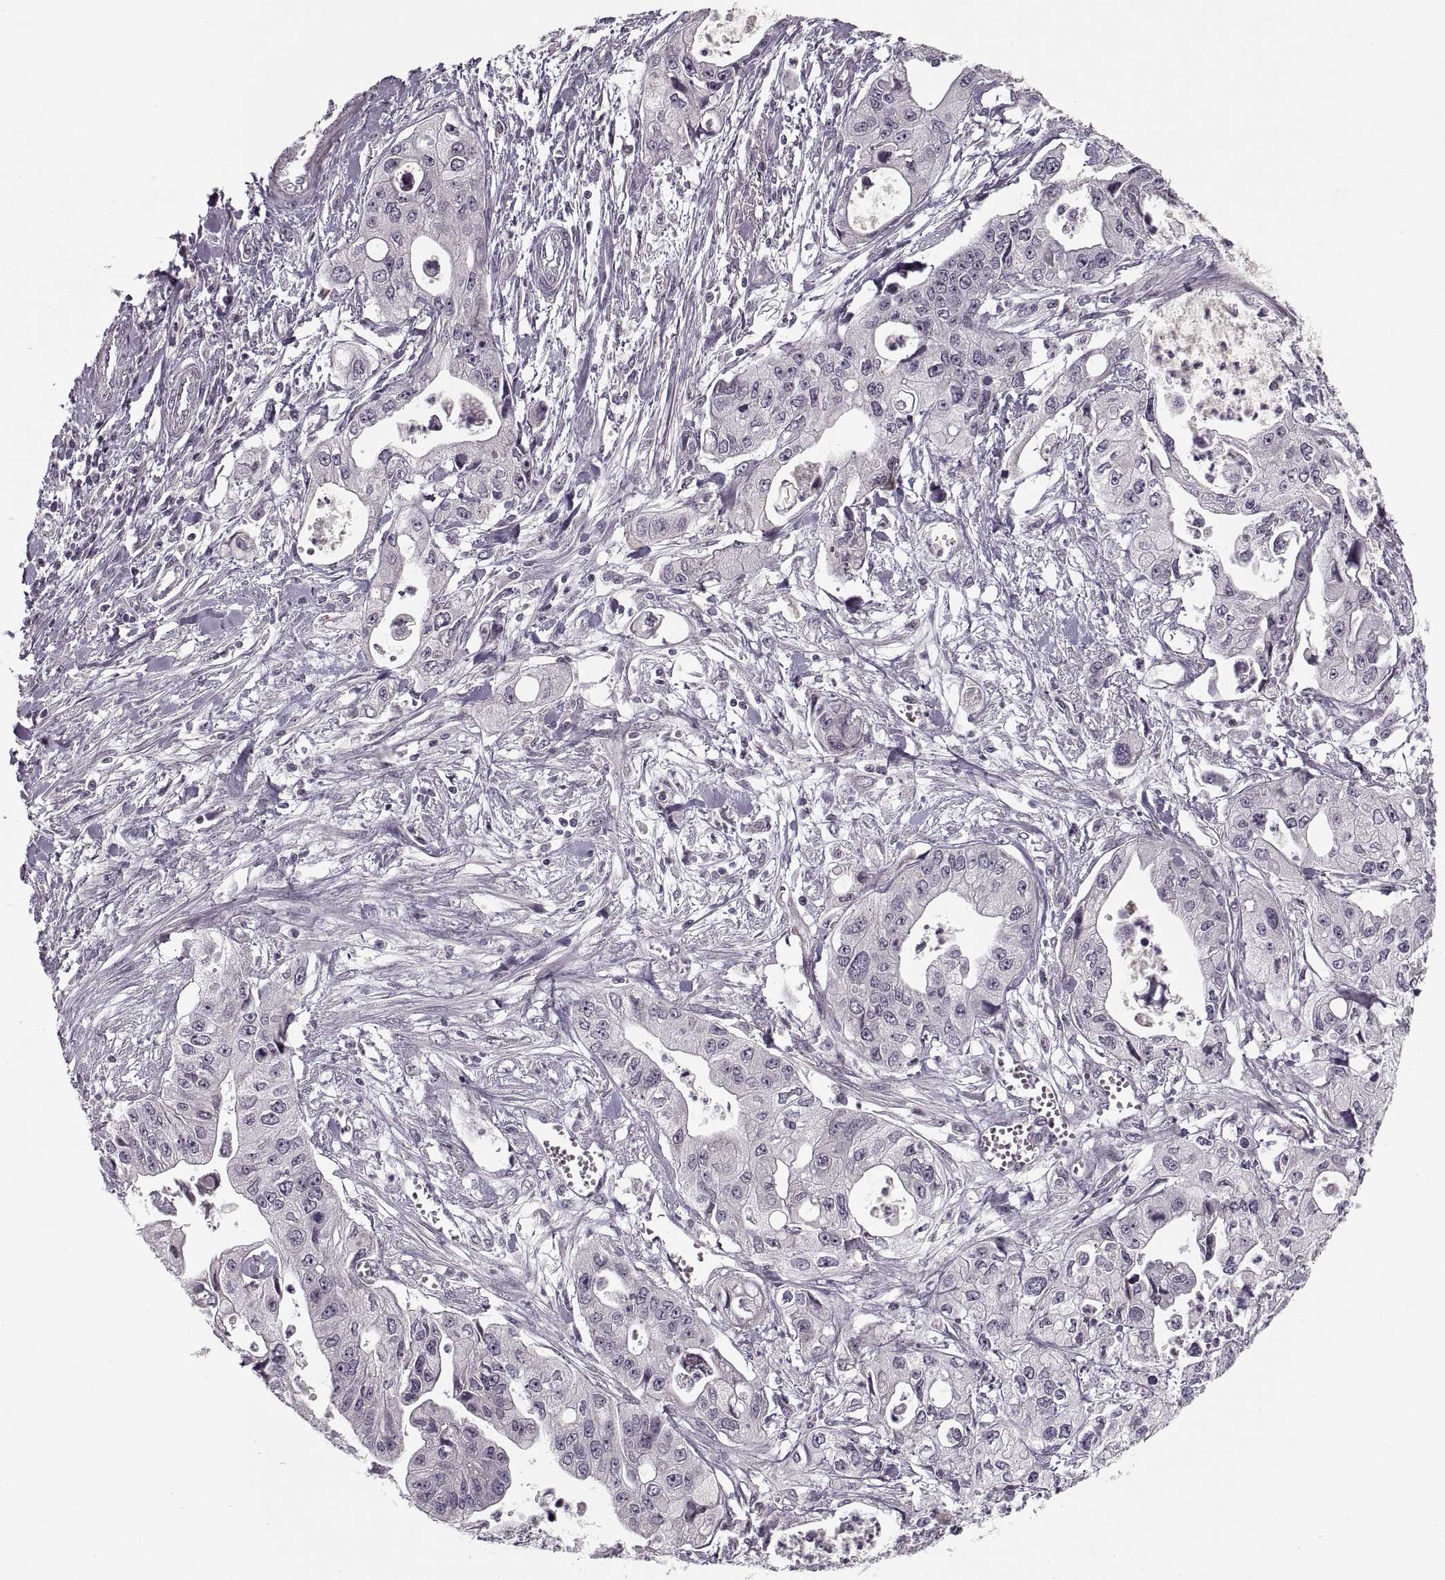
{"staining": {"intensity": "negative", "quantity": "none", "location": "none"}, "tissue": "pancreatic cancer", "cell_type": "Tumor cells", "image_type": "cancer", "snomed": [{"axis": "morphology", "description": "Adenocarcinoma, NOS"}, {"axis": "topography", "description": "Pancreas"}], "caption": "Protein analysis of pancreatic cancer (adenocarcinoma) shows no significant staining in tumor cells. (Immunohistochemistry (ihc), brightfield microscopy, high magnification).", "gene": "ASIC3", "patient": {"sex": "male", "age": 70}}